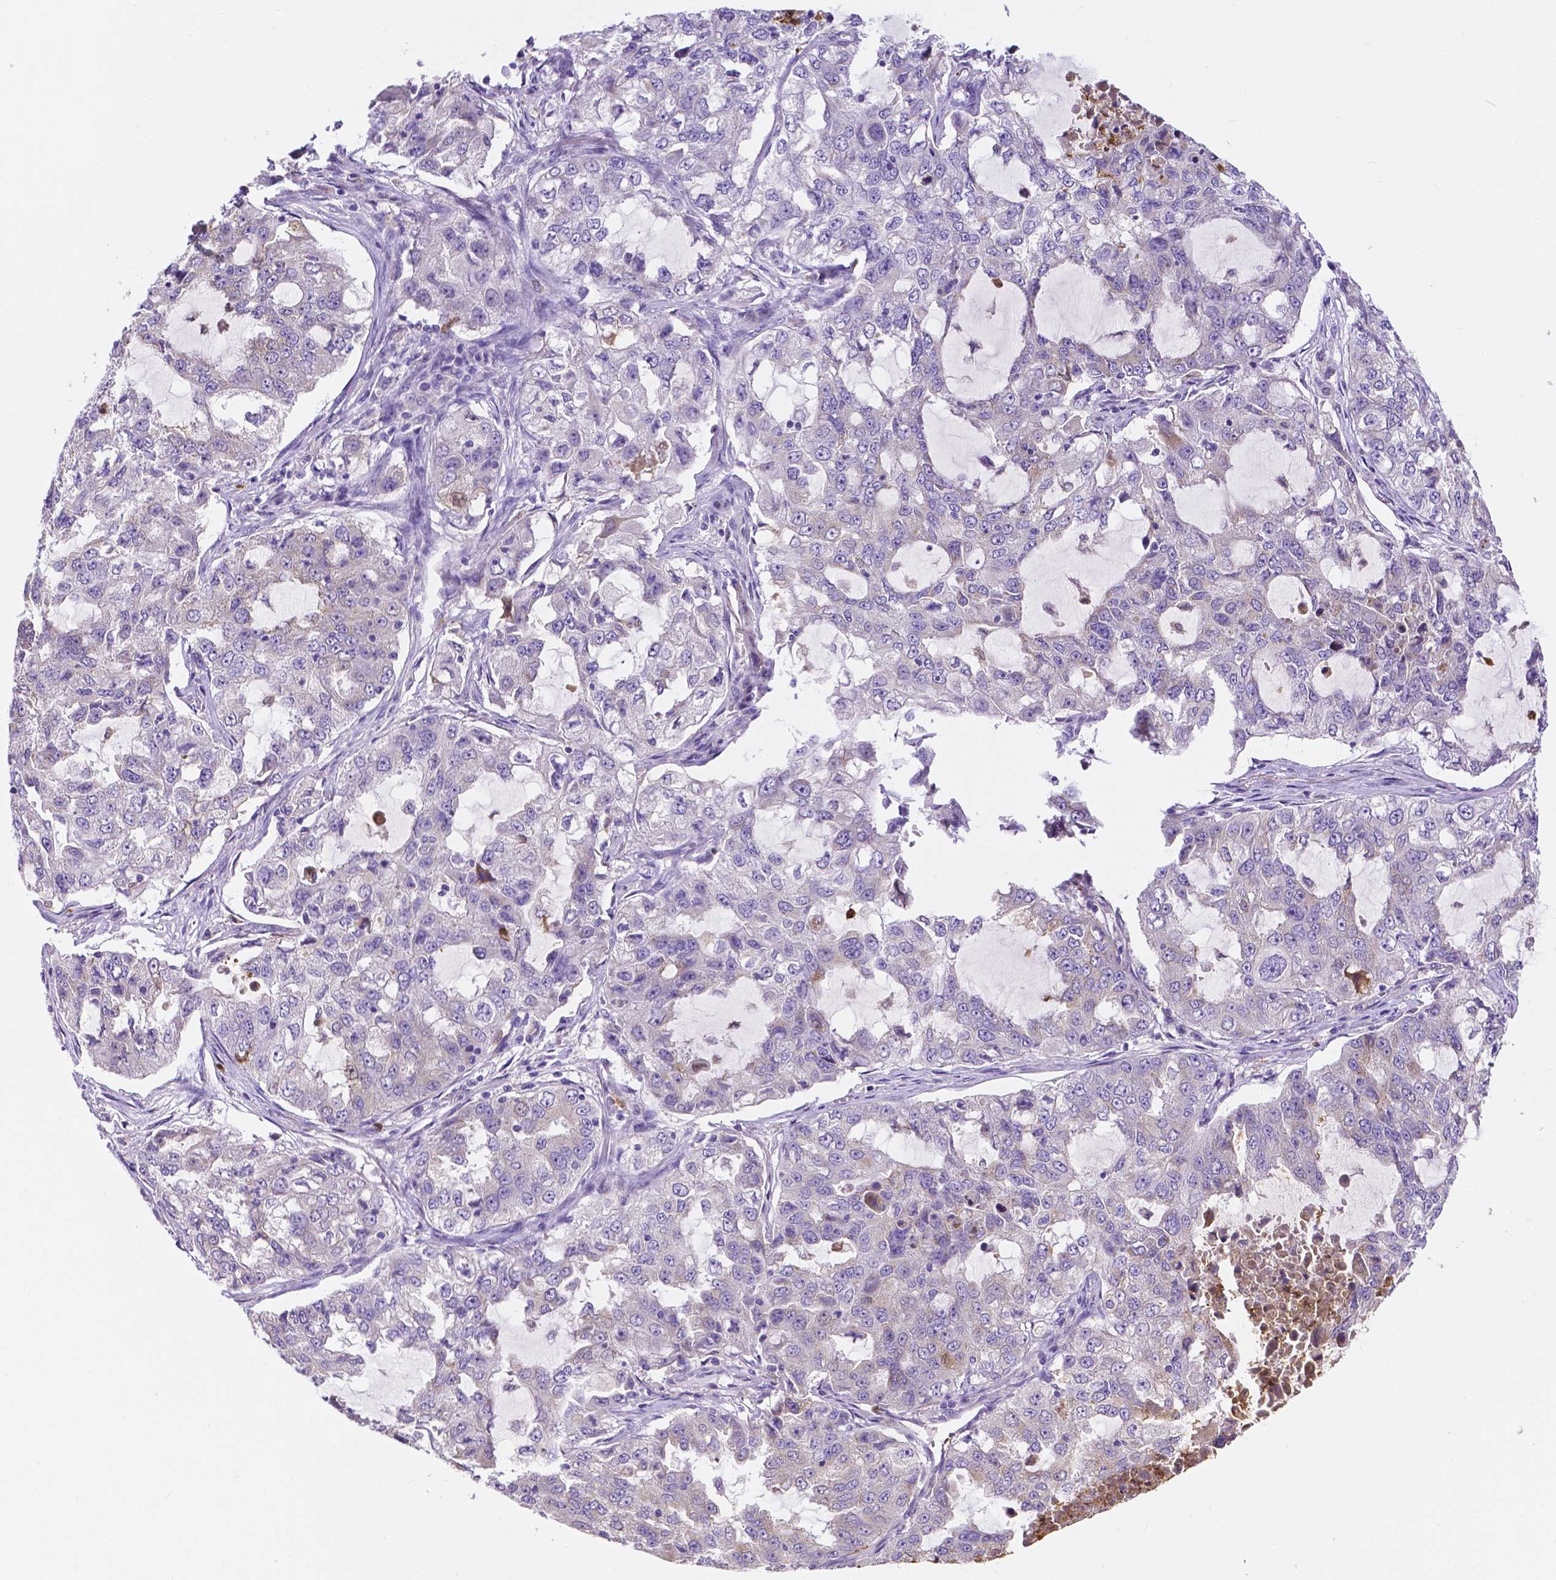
{"staining": {"intensity": "negative", "quantity": "none", "location": "none"}, "tissue": "lung cancer", "cell_type": "Tumor cells", "image_type": "cancer", "snomed": [{"axis": "morphology", "description": "Adenocarcinoma, NOS"}, {"axis": "topography", "description": "Lung"}], "caption": "Image shows no protein expression in tumor cells of lung cancer (adenocarcinoma) tissue.", "gene": "ZNRD2", "patient": {"sex": "female", "age": 61}}